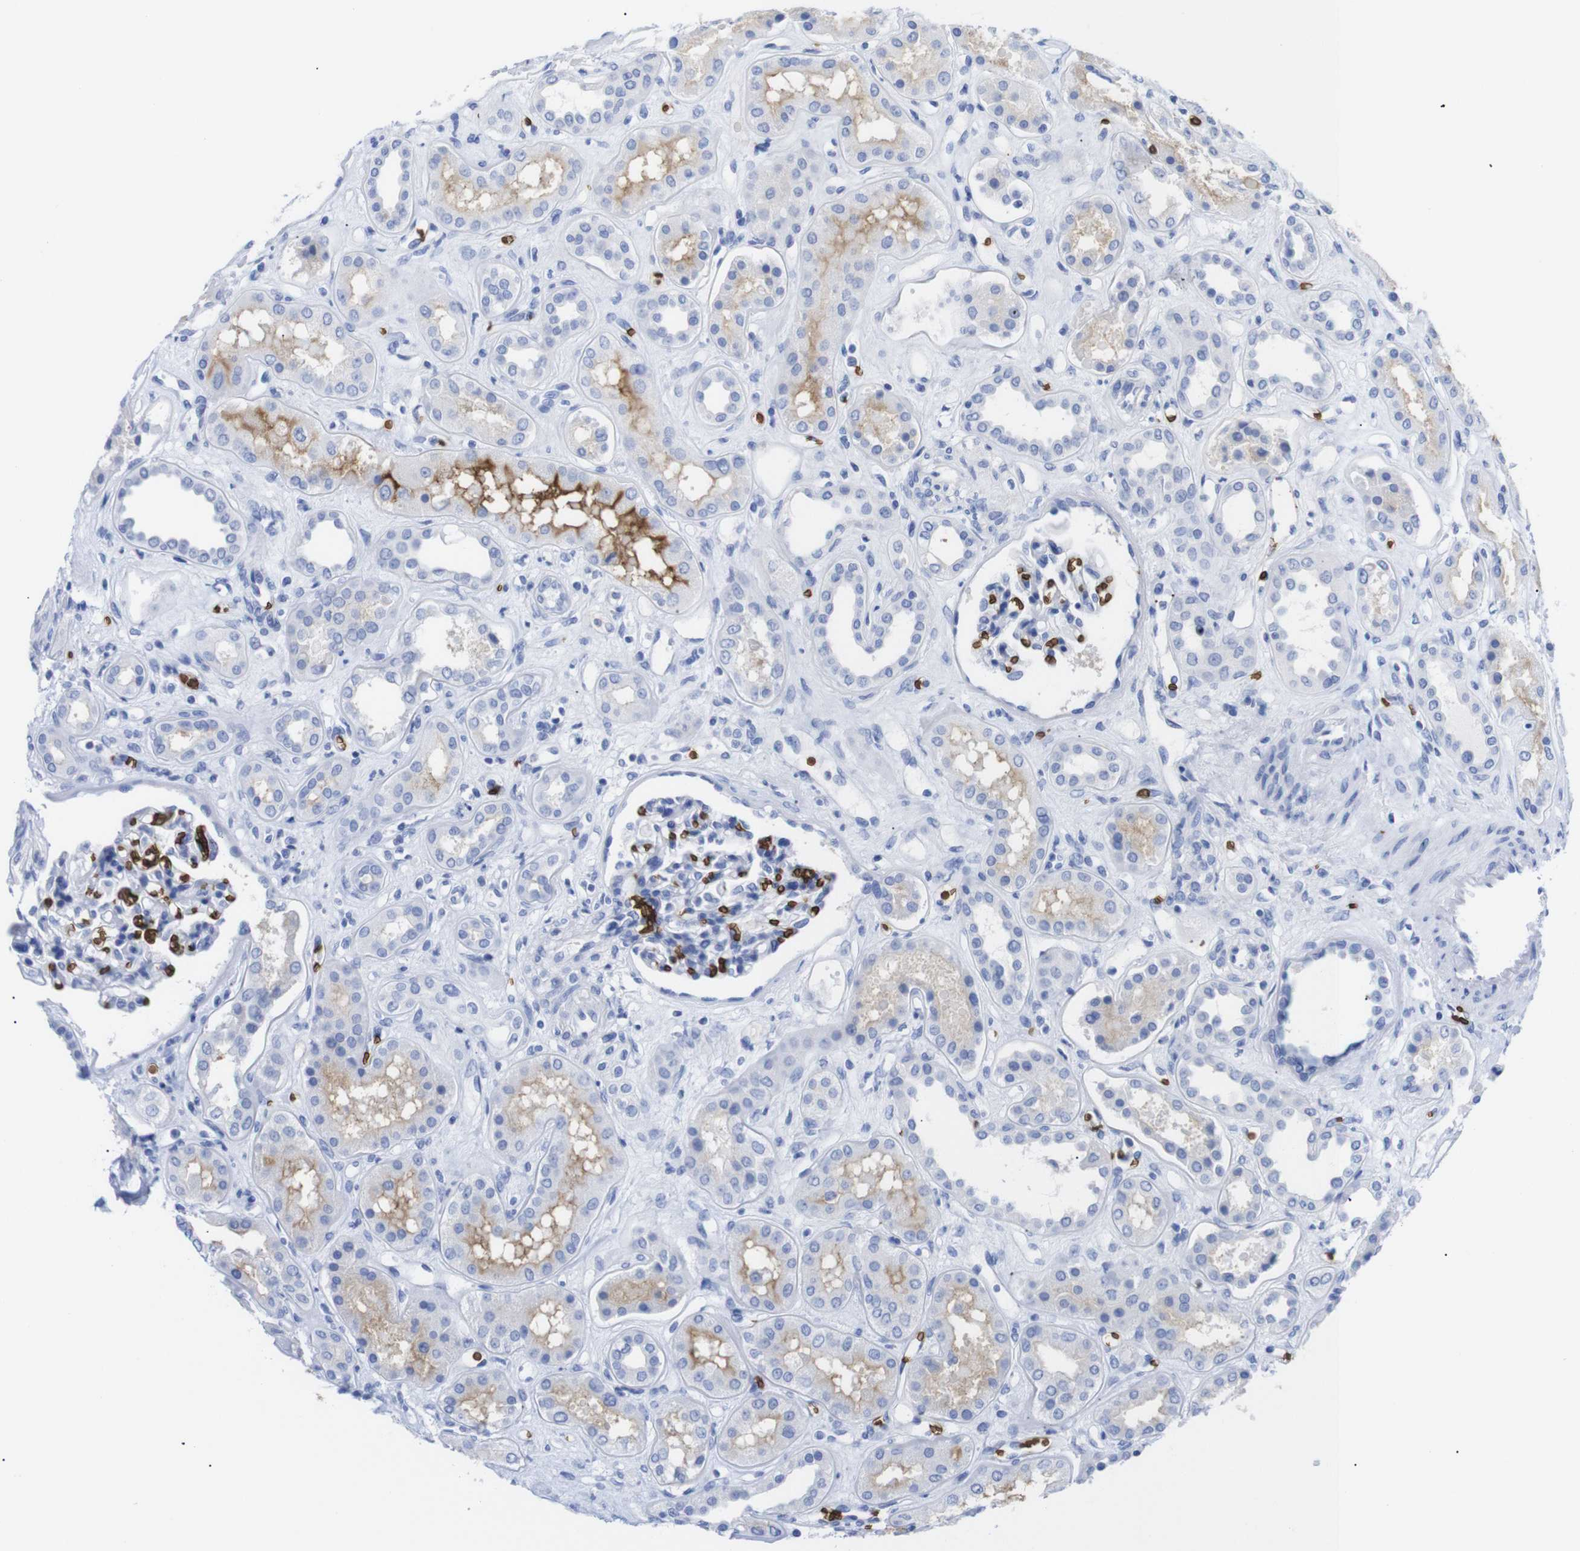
{"staining": {"intensity": "negative", "quantity": "none", "location": "none"}, "tissue": "kidney", "cell_type": "Cells in glomeruli", "image_type": "normal", "snomed": [{"axis": "morphology", "description": "Normal tissue, NOS"}, {"axis": "topography", "description": "Kidney"}], "caption": "High power microscopy photomicrograph of an IHC photomicrograph of unremarkable kidney, revealing no significant staining in cells in glomeruli. (Immunohistochemistry (ihc), brightfield microscopy, high magnification).", "gene": "S1PR2", "patient": {"sex": "male", "age": 59}}